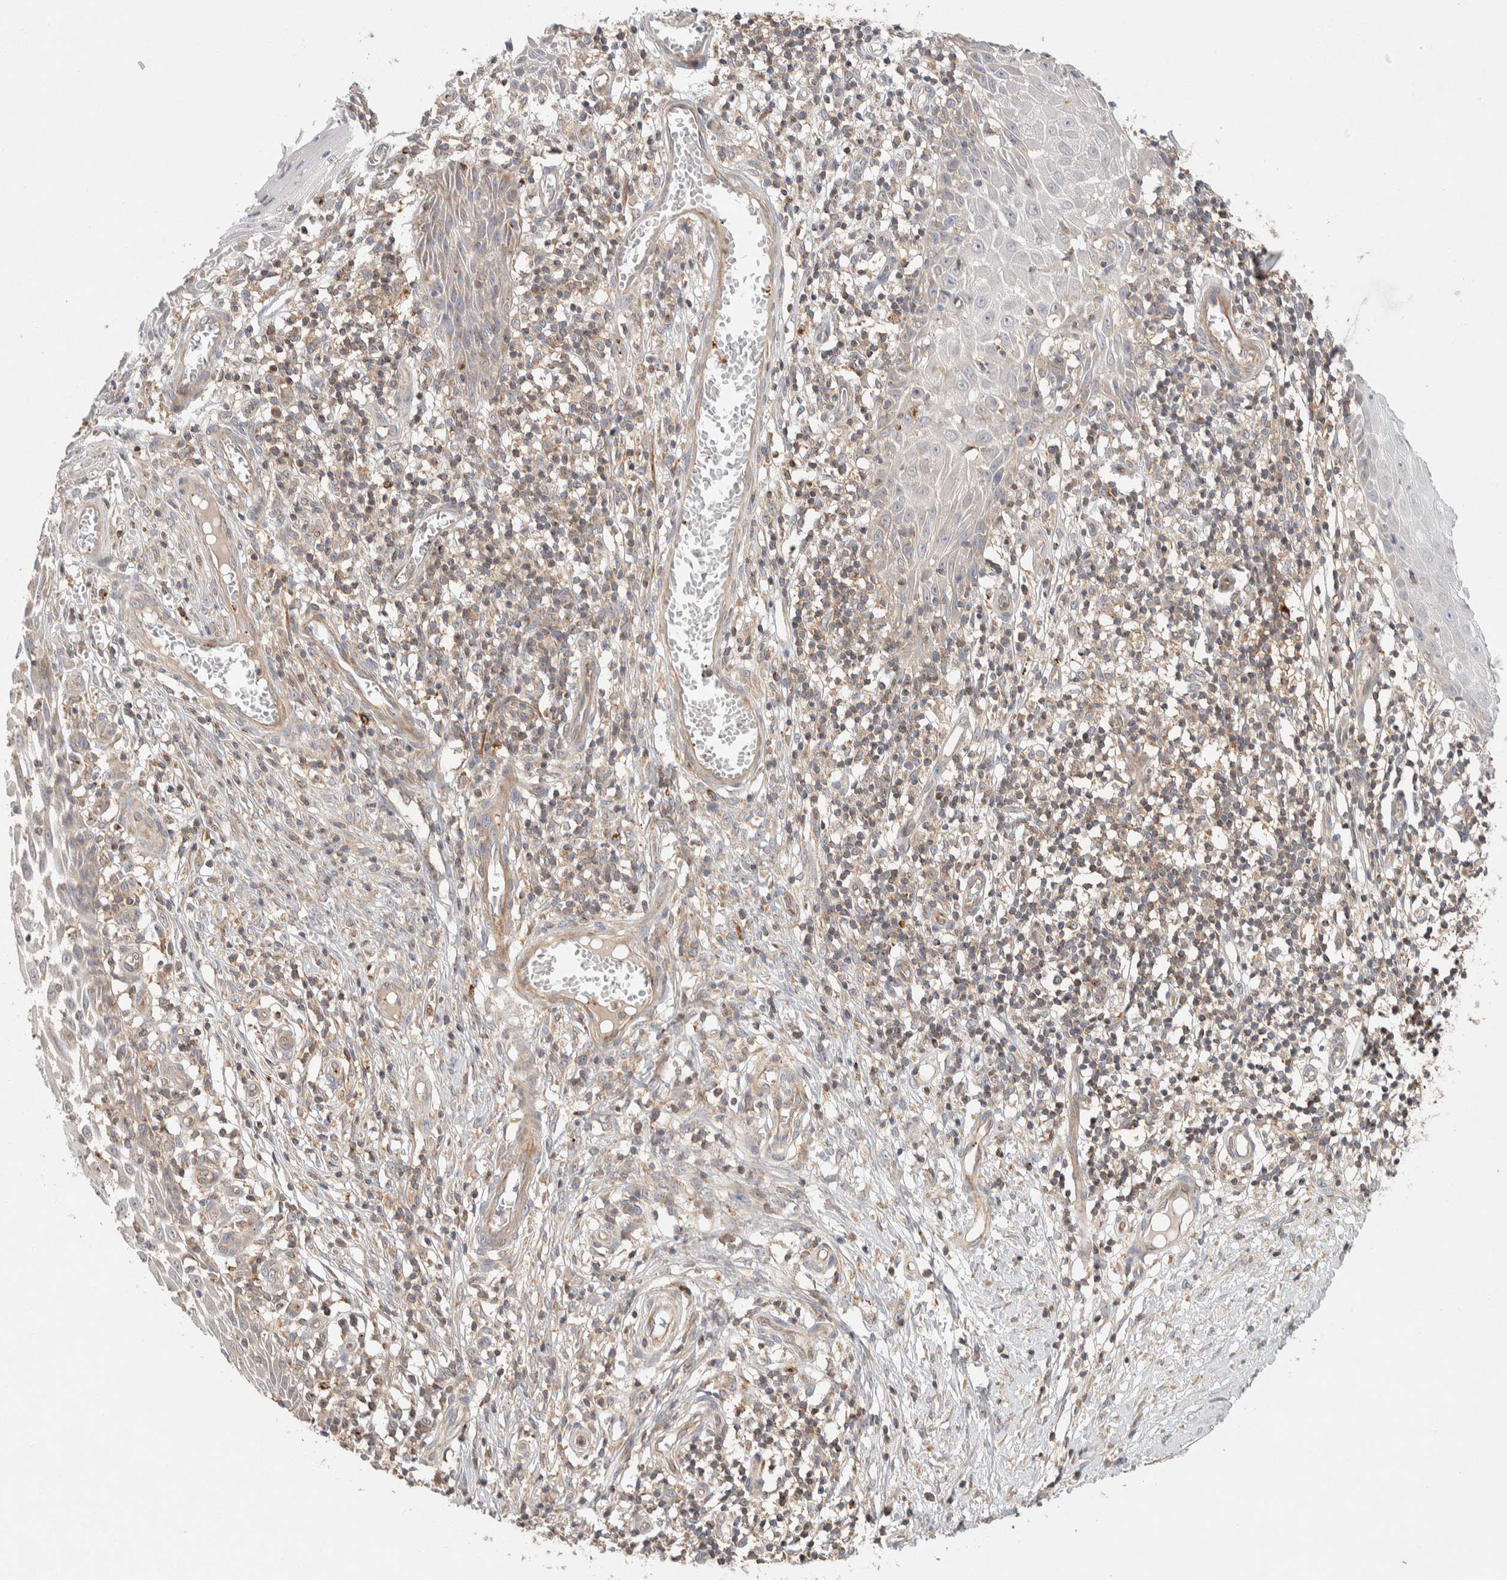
{"staining": {"intensity": "negative", "quantity": "none", "location": "none"}, "tissue": "skin cancer", "cell_type": "Tumor cells", "image_type": "cancer", "snomed": [{"axis": "morphology", "description": "Squamous cell carcinoma, NOS"}, {"axis": "topography", "description": "Skin"}], "caption": "IHC micrograph of human skin cancer stained for a protein (brown), which displays no expression in tumor cells.", "gene": "KIF9", "patient": {"sex": "female", "age": 73}}